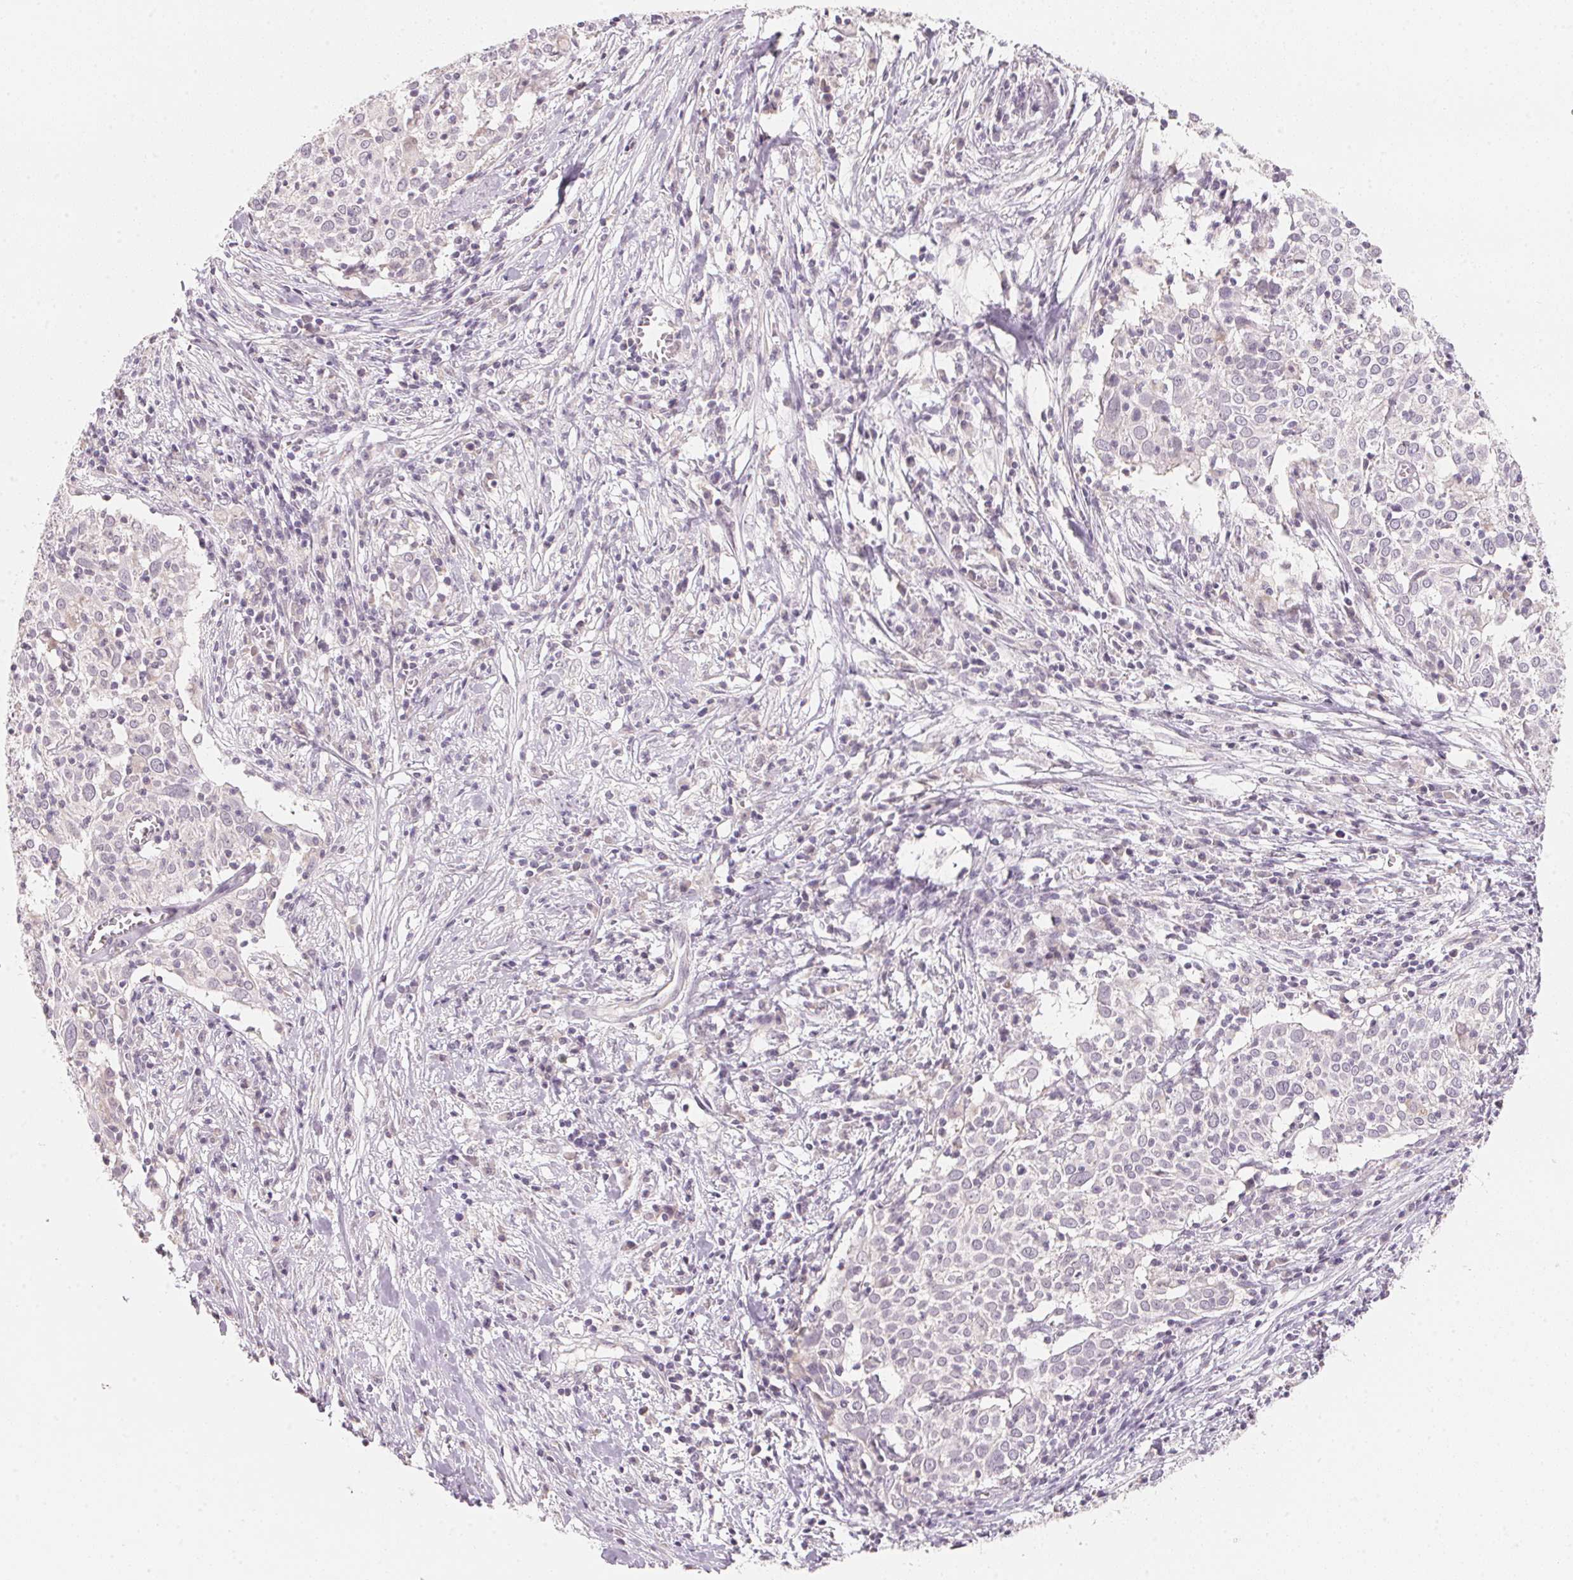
{"staining": {"intensity": "negative", "quantity": "none", "location": "none"}, "tissue": "cervical cancer", "cell_type": "Tumor cells", "image_type": "cancer", "snomed": [{"axis": "morphology", "description": "Squamous cell carcinoma, NOS"}, {"axis": "topography", "description": "Cervix"}], "caption": "There is no significant staining in tumor cells of cervical cancer (squamous cell carcinoma). (Stains: DAB IHC with hematoxylin counter stain, Microscopy: brightfield microscopy at high magnification).", "gene": "ANKRD31", "patient": {"sex": "female", "age": 39}}